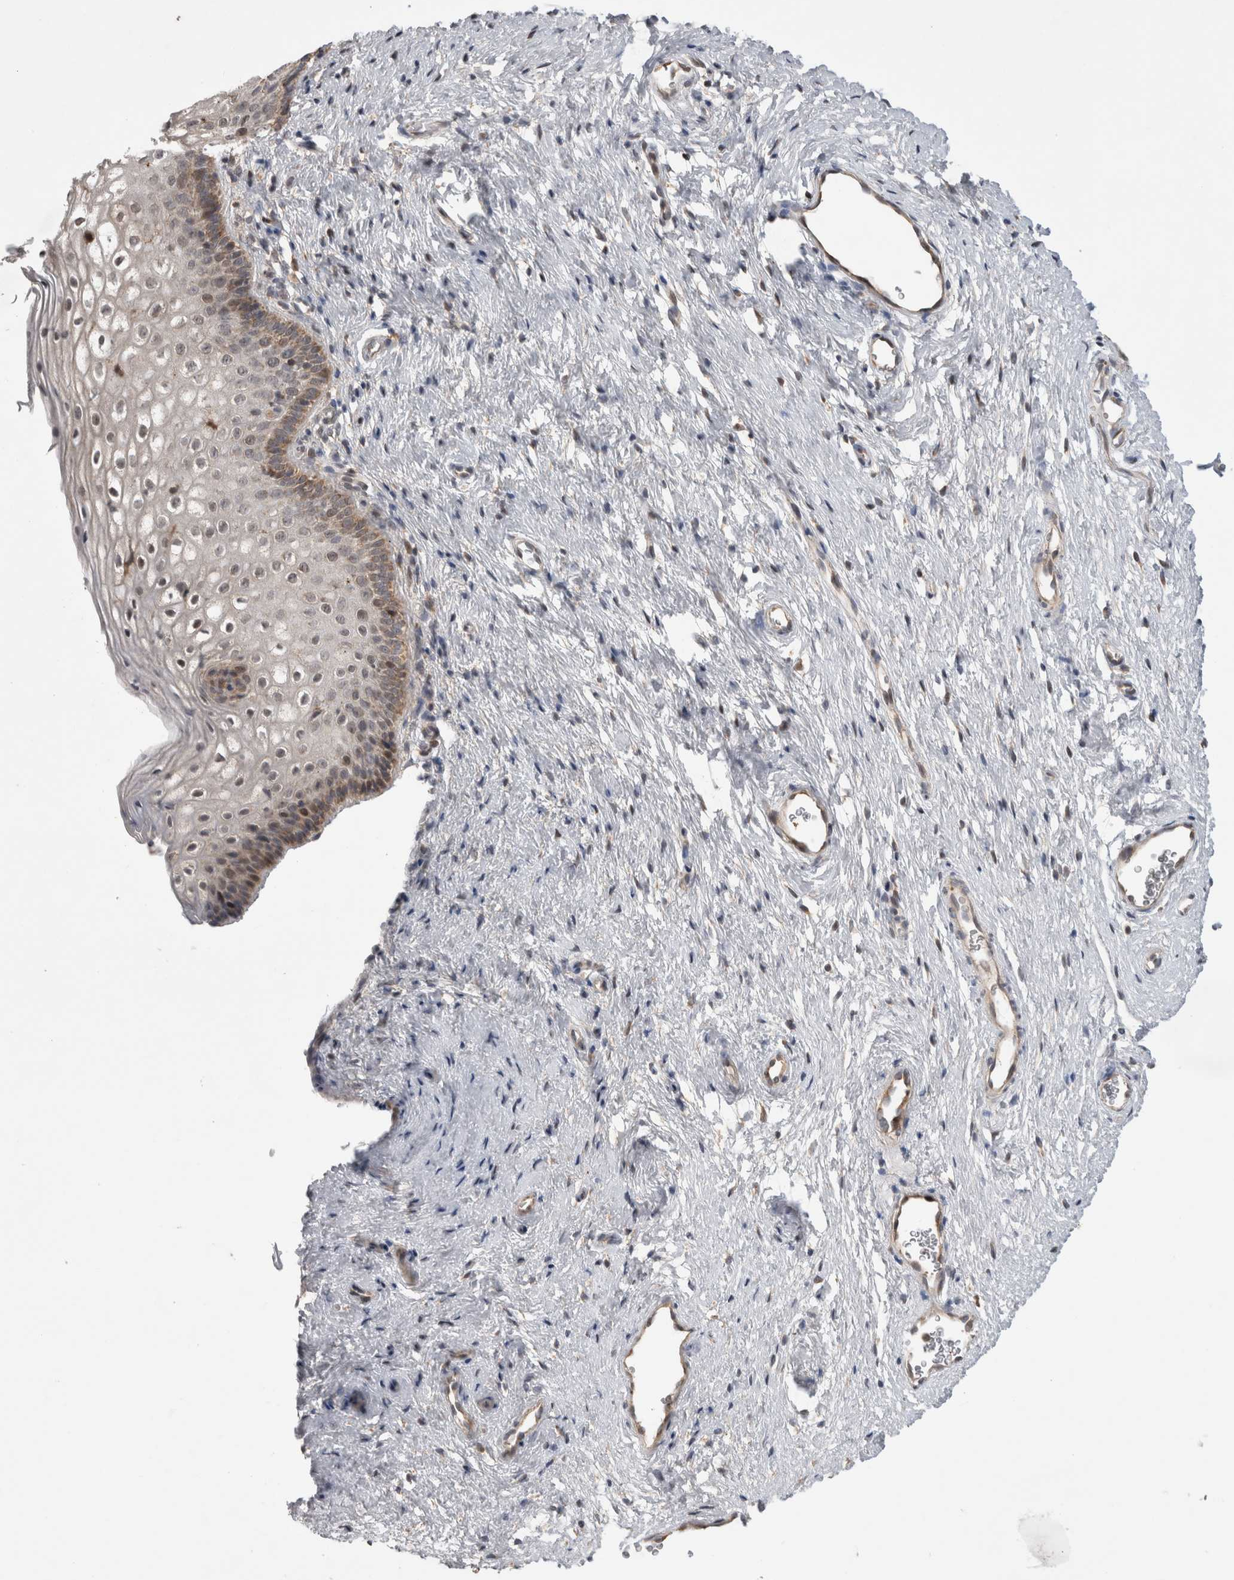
{"staining": {"intensity": "moderate", "quantity": ">75%", "location": "cytoplasmic/membranous,nuclear"}, "tissue": "cervix", "cell_type": "Glandular cells", "image_type": "normal", "snomed": [{"axis": "morphology", "description": "Normal tissue, NOS"}, {"axis": "topography", "description": "Cervix"}], "caption": "Immunohistochemical staining of normal cervix exhibits medium levels of moderate cytoplasmic/membranous,nuclear staining in about >75% of glandular cells. The protein is stained brown, and the nuclei are stained in blue (DAB (3,3'-diaminobenzidine) IHC with brightfield microscopy, high magnification).", "gene": "KCNIP1", "patient": {"sex": "female", "age": 27}}